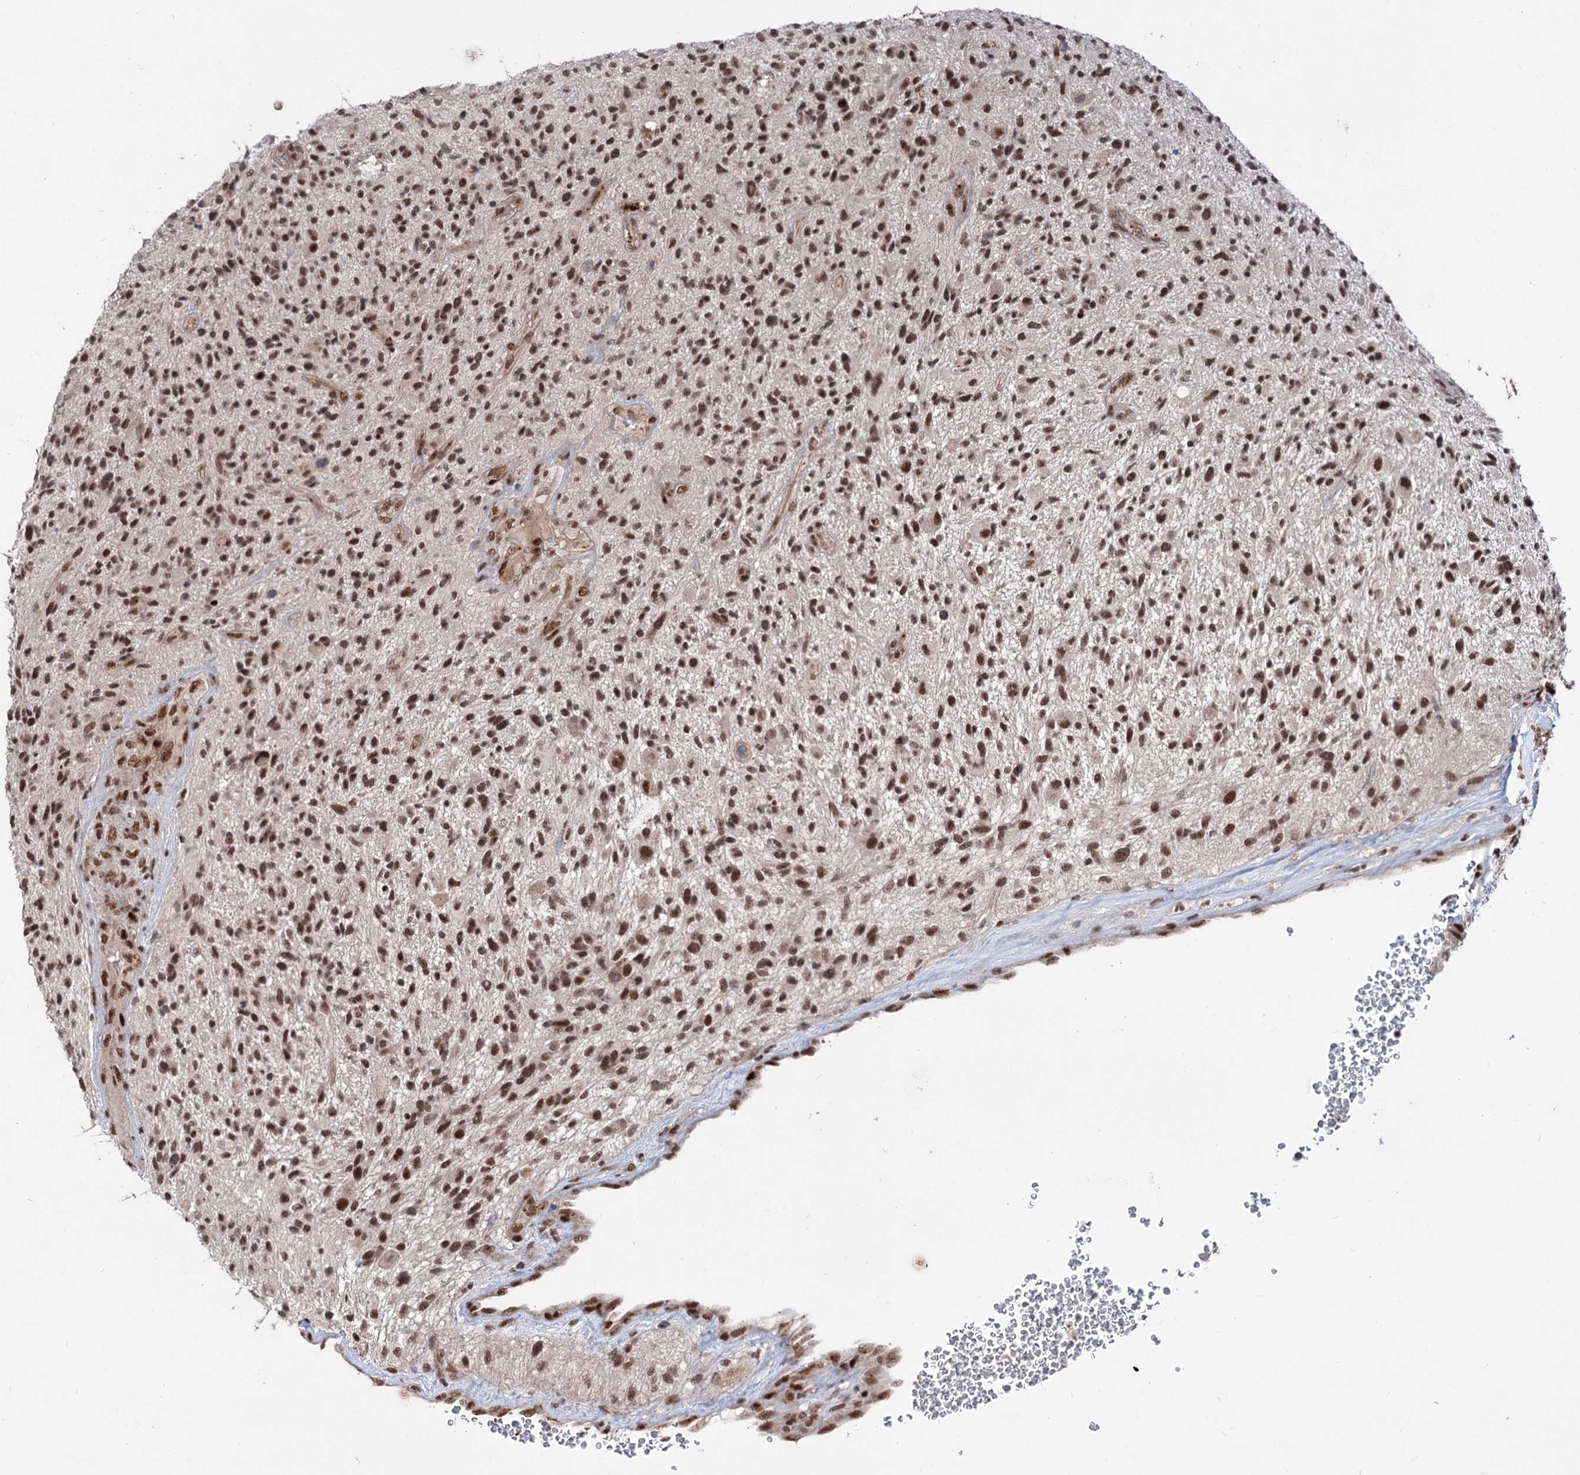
{"staining": {"intensity": "moderate", "quantity": ">75%", "location": "nuclear"}, "tissue": "glioma", "cell_type": "Tumor cells", "image_type": "cancer", "snomed": [{"axis": "morphology", "description": "Glioma, malignant, High grade"}, {"axis": "topography", "description": "Brain"}], "caption": "DAB (3,3'-diaminobenzidine) immunohistochemical staining of high-grade glioma (malignant) demonstrates moderate nuclear protein positivity in approximately >75% of tumor cells. (Stains: DAB (3,3'-diaminobenzidine) in brown, nuclei in blue, Microscopy: brightfield microscopy at high magnification).", "gene": "MAML1", "patient": {"sex": "male", "age": 47}}